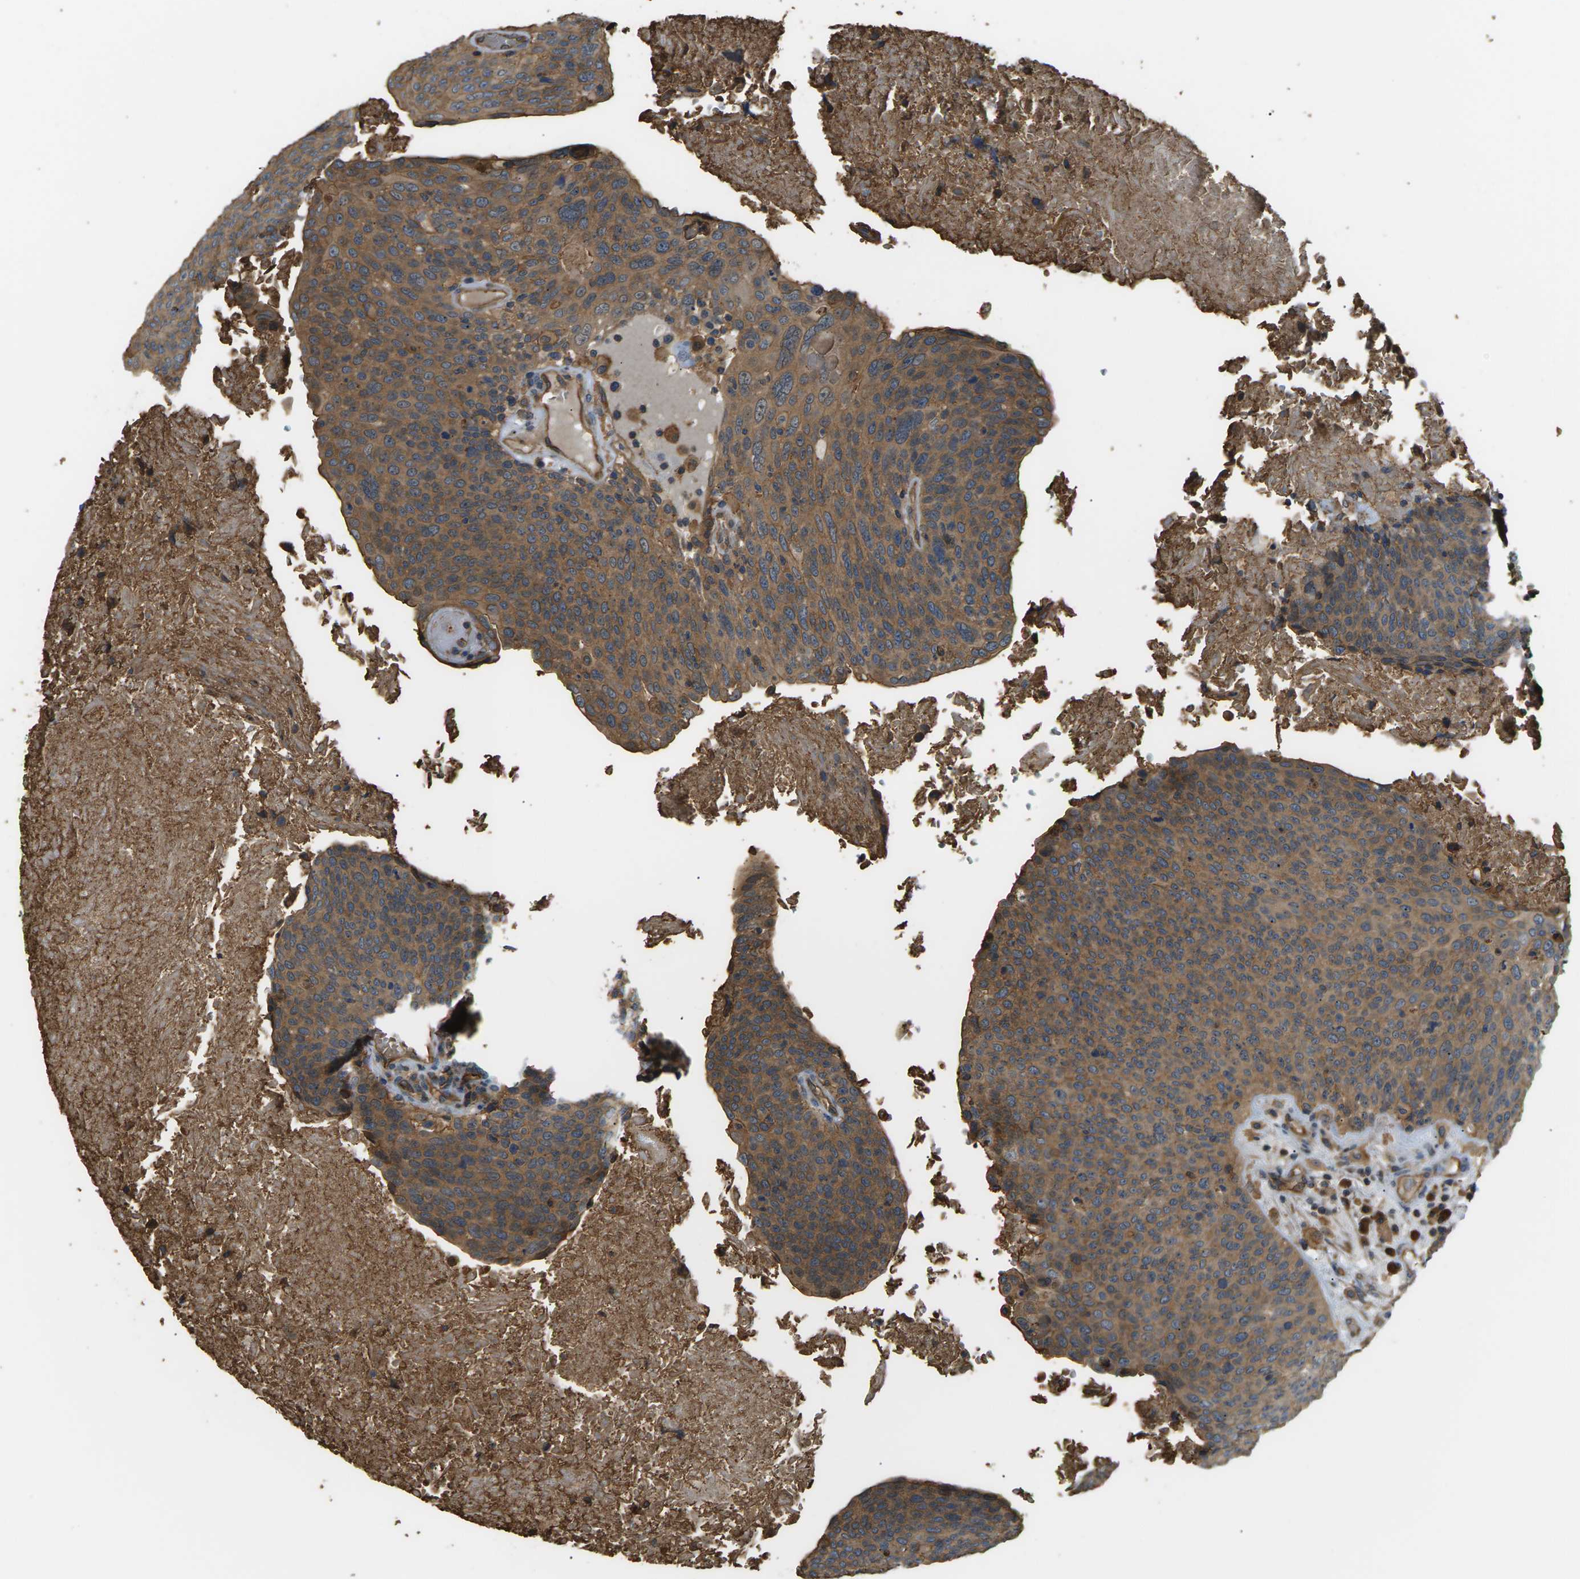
{"staining": {"intensity": "moderate", "quantity": ">75%", "location": "cytoplasmic/membranous"}, "tissue": "head and neck cancer", "cell_type": "Tumor cells", "image_type": "cancer", "snomed": [{"axis": "morphology", "description": "Squamous cell carcinoma, NOS"}, {"axis": "morphology", "description": "Squamous cell carcinoma, metastatic, NOS"}, {"axis": "topography", "description": "Lymph node"}, {"axis": "topography", "description": "Head-Neck"}], "caption": "High-magnification brightfield microscopy of head and neck cancer (metastatic squamous cell carcinoma) stained with DAB (brown) and counterstained with hematoxylin (blue). tumor cells exhibit moderate cytoplasmic/membranous staining is identified in about>75% of cells.", "gene": "DDHD2", "patient": {"sex": "male", "age": 62}}